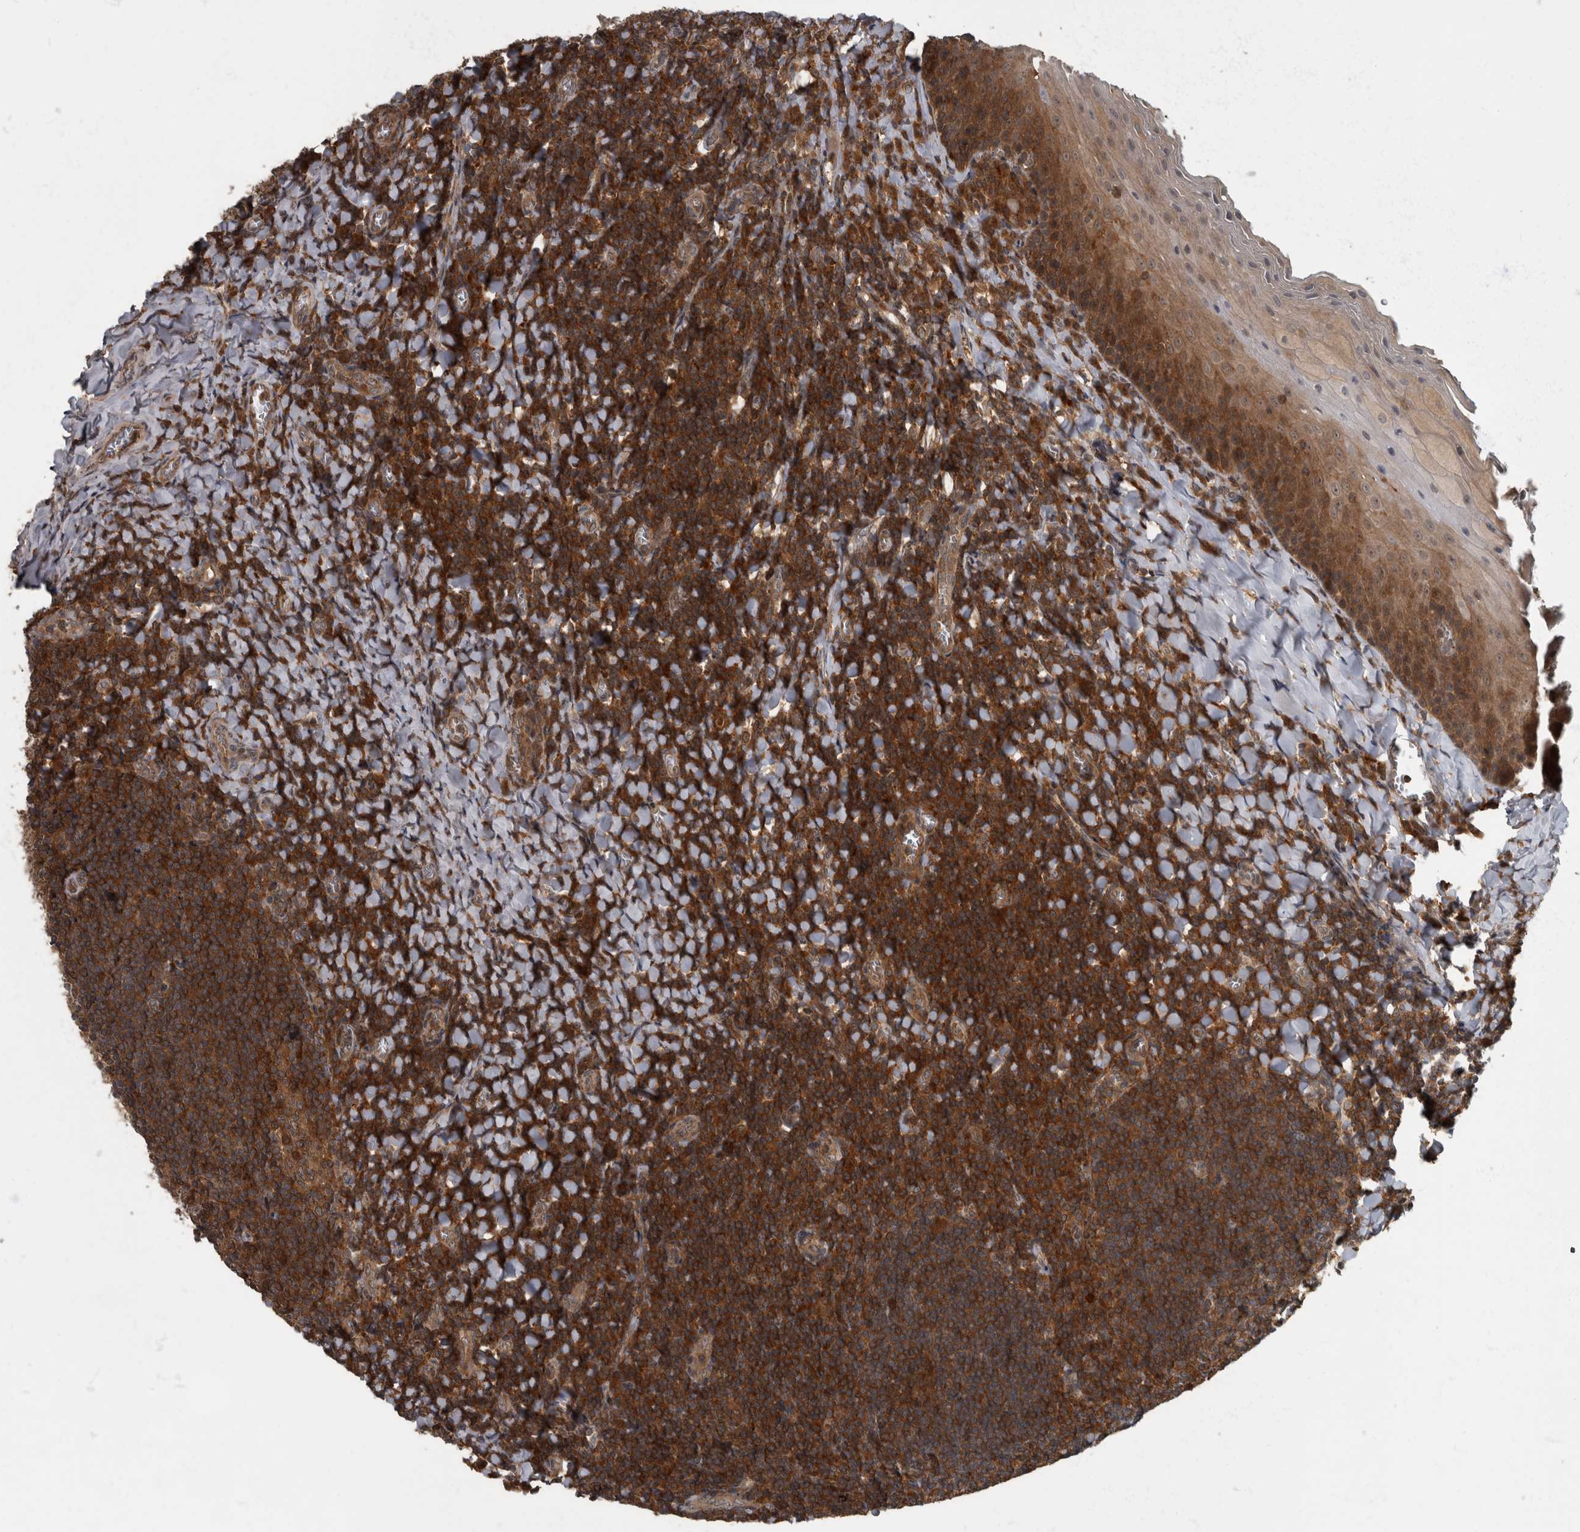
{"staining": {"intensity": "strong", "quantity": ">75%", "location": "cytoplasmic/membranous"}, "tissue": "tonsil", "cell_type": "Germinal center cells", "image_type": "normal", "snomed": [{"axis": "morphology", "description": "Normal tissue, NOS"}, {"axis": "topography", "description": "Tonsil"}], "caption": "Germinal center cells reveal strong cytoplasmic/membranous positivity in about >75% of cells in benign tonsil. (Stains: DAB in brown, nuclei in blue, Microscopy: brightfield microscopy at high magnification).", "gene": "RABGGTB", "patient": {"sex": "male", "age": 27}}